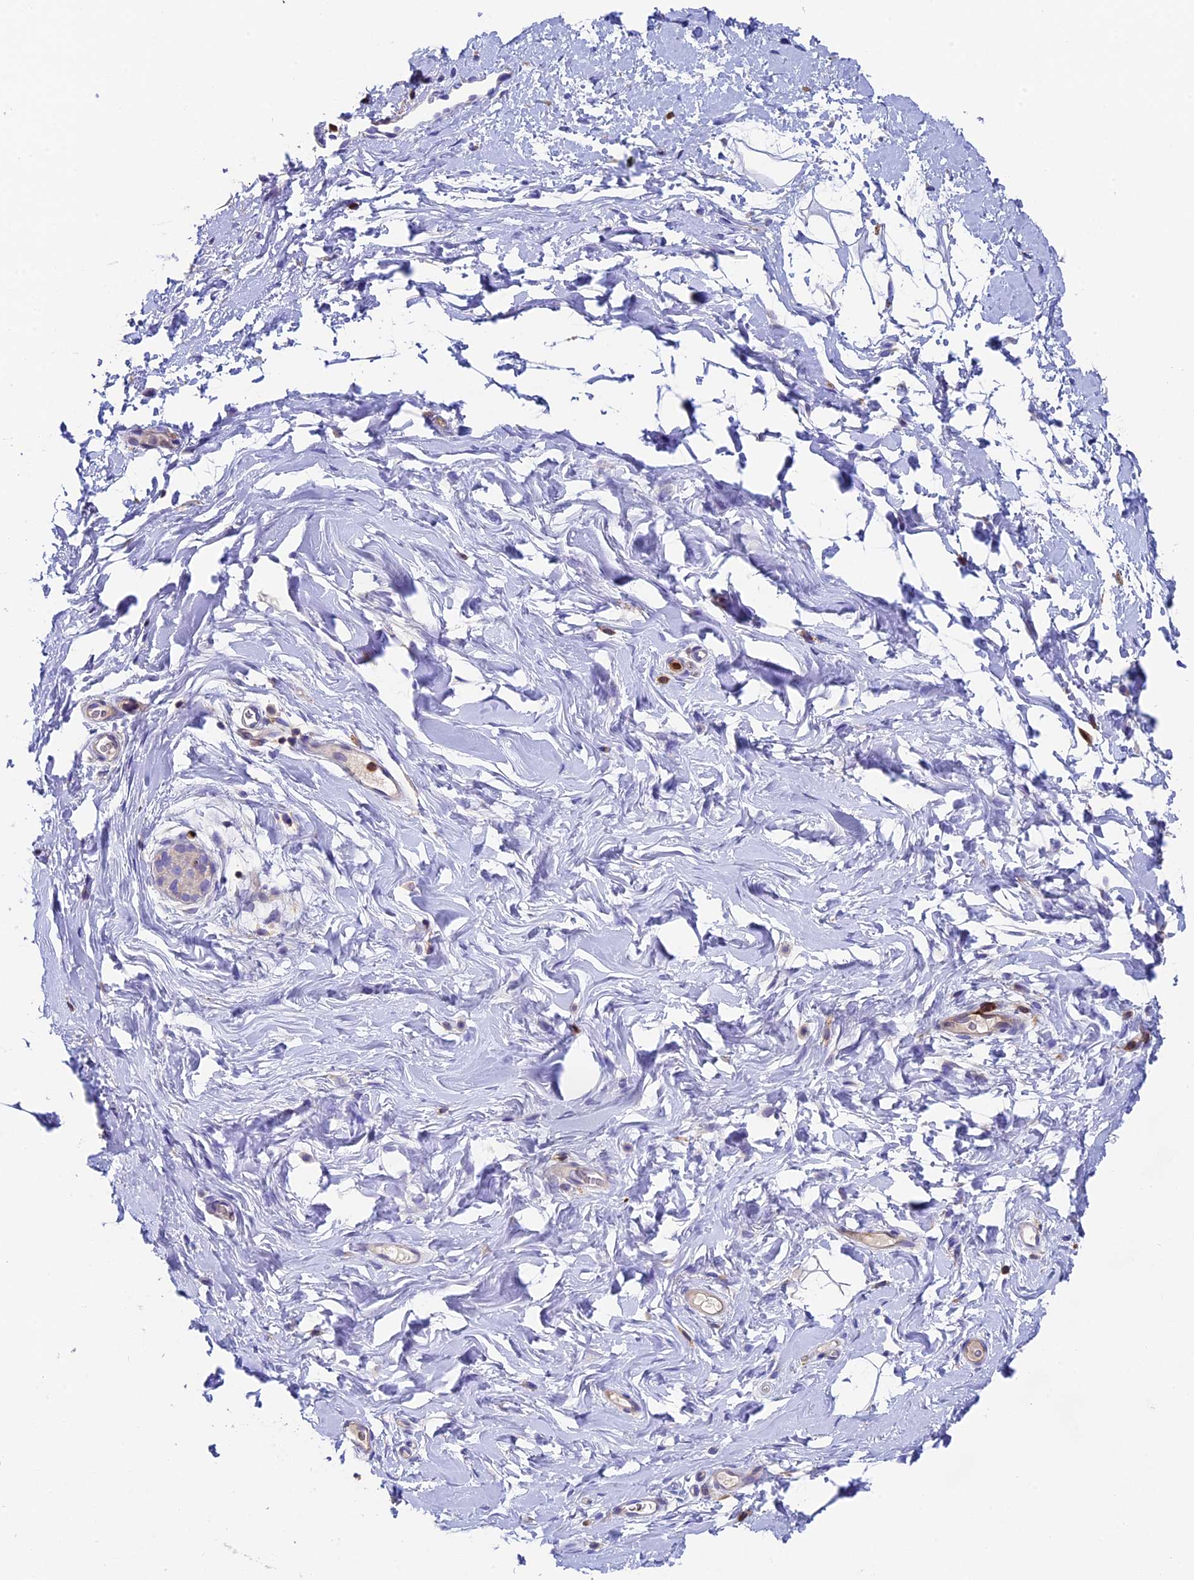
{"staining": {"intensity": "negative", "quantity": "none", "location": "none"}, "tissue": "adipose tissue", "cell_type": "Adipocytes", "image_type": "normal", "snomed": [{"axis": "morphology", "description": "Normal tissue, NOS"}, {"axis": "topography", "description": "Breast"}], "caption": "The histopathology image demonstrates no significant expression in adipocytes of adipose tissue.", "gene": "ADAT1", "patient": {"sex": "female", "age": 26}}